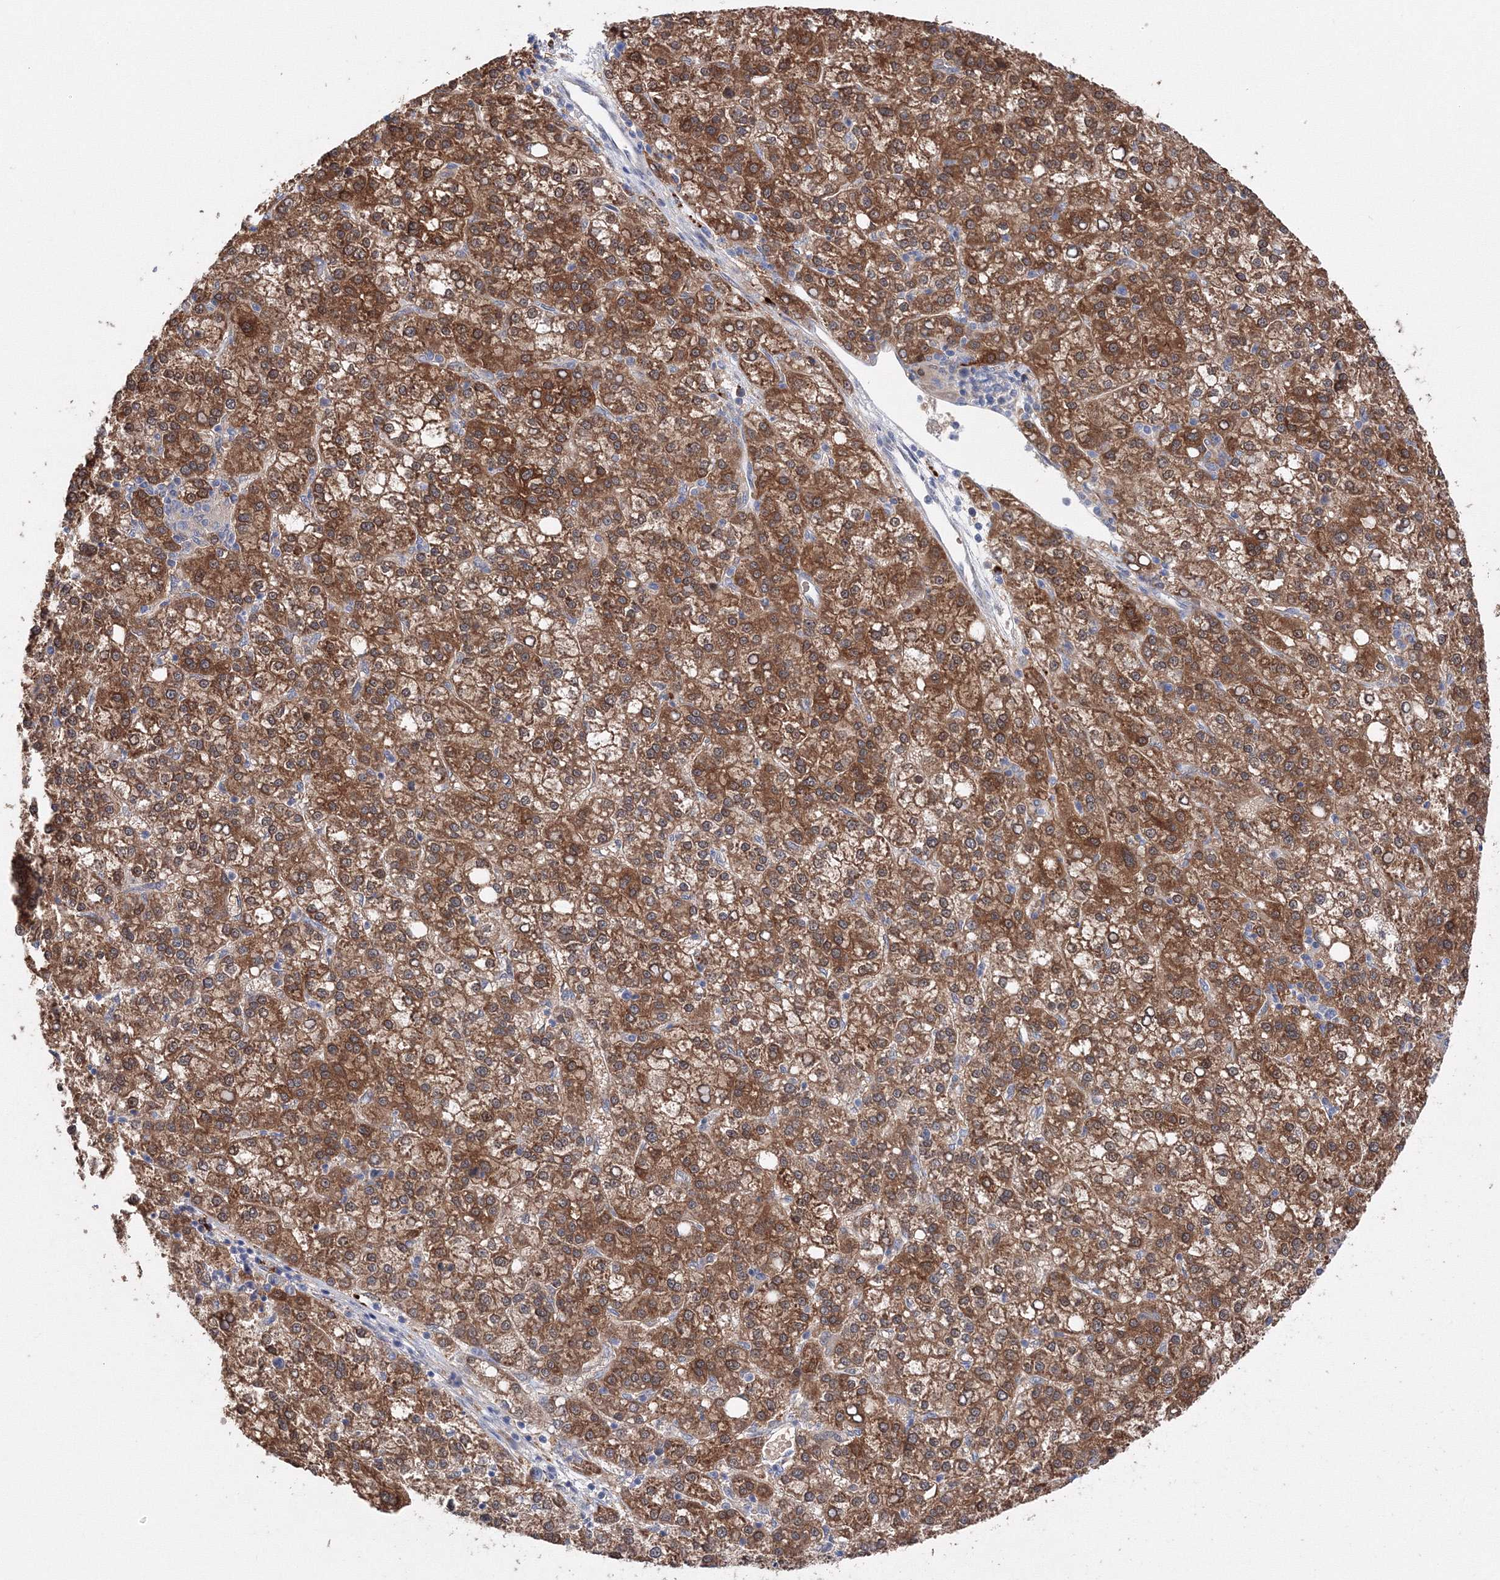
{"staining": {"intensity": "strong", "quantity": ">75%", "location": "cytoplasmic/membranous"}, "tissue": "liver cancer", "cell_type": "Tumor cells", "image_type": "cancer", "snomed": [{"axis": "morphology", "description": "Carcinoma, Hepatocellular, NOS"}, {"axis": "topography", "description": "Liver"}], "caption": "Tumor cells exhibit high levels of strong cytoplasmic/membranous positivity in approximately >75% of cells in human liver cancer (hepatocellular carcinoma).", "gene": "DIS3L2", "patient": {"sex": "female", "age": 58}}